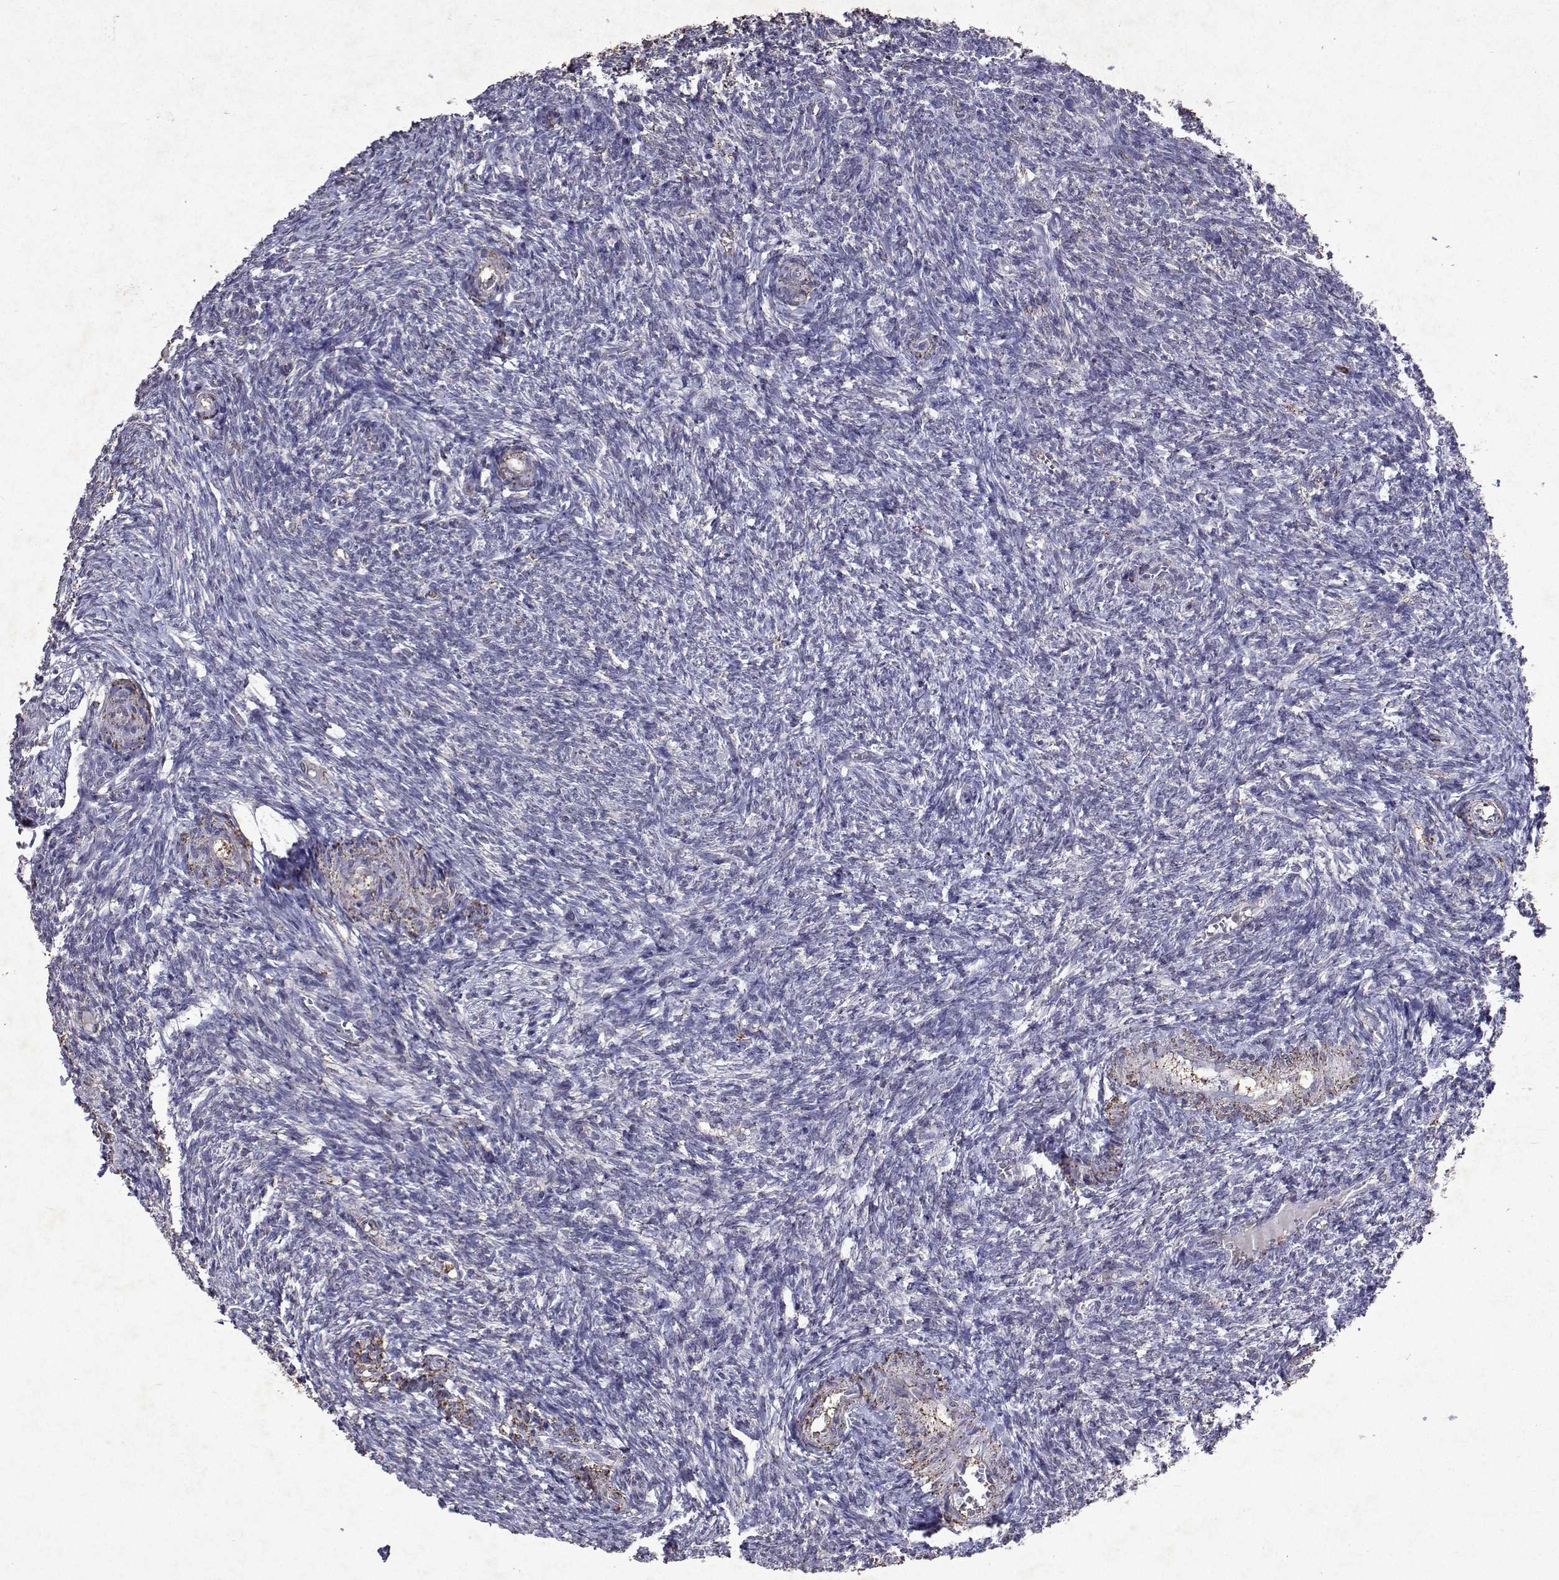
{"staining": {"intensity": "weak", "quantity": ">75%", "location": "cytoplasmic/membranous"}, "tissue": "ovary", "cell_type": "Follicle cells", "image_type": "normal", "snomed": [{"axis": "morphology", "description": "Normal tissue, NOS"}, {"axis": "topography", "description": "Ovary"}], "caption": "Ovary was stained to show a protein in brown. There is low levels of weak cytoplasmic/membranous staining in about >75% of follicle cells. The protein is stained brown, and the nuclei are stained in blue (DAB (3,3'-diaminobenzidine) IHC with brightfield microscopy, high magnification).", "gene": "DUSP28", "patient": {"sex": "female", "age": 39}}